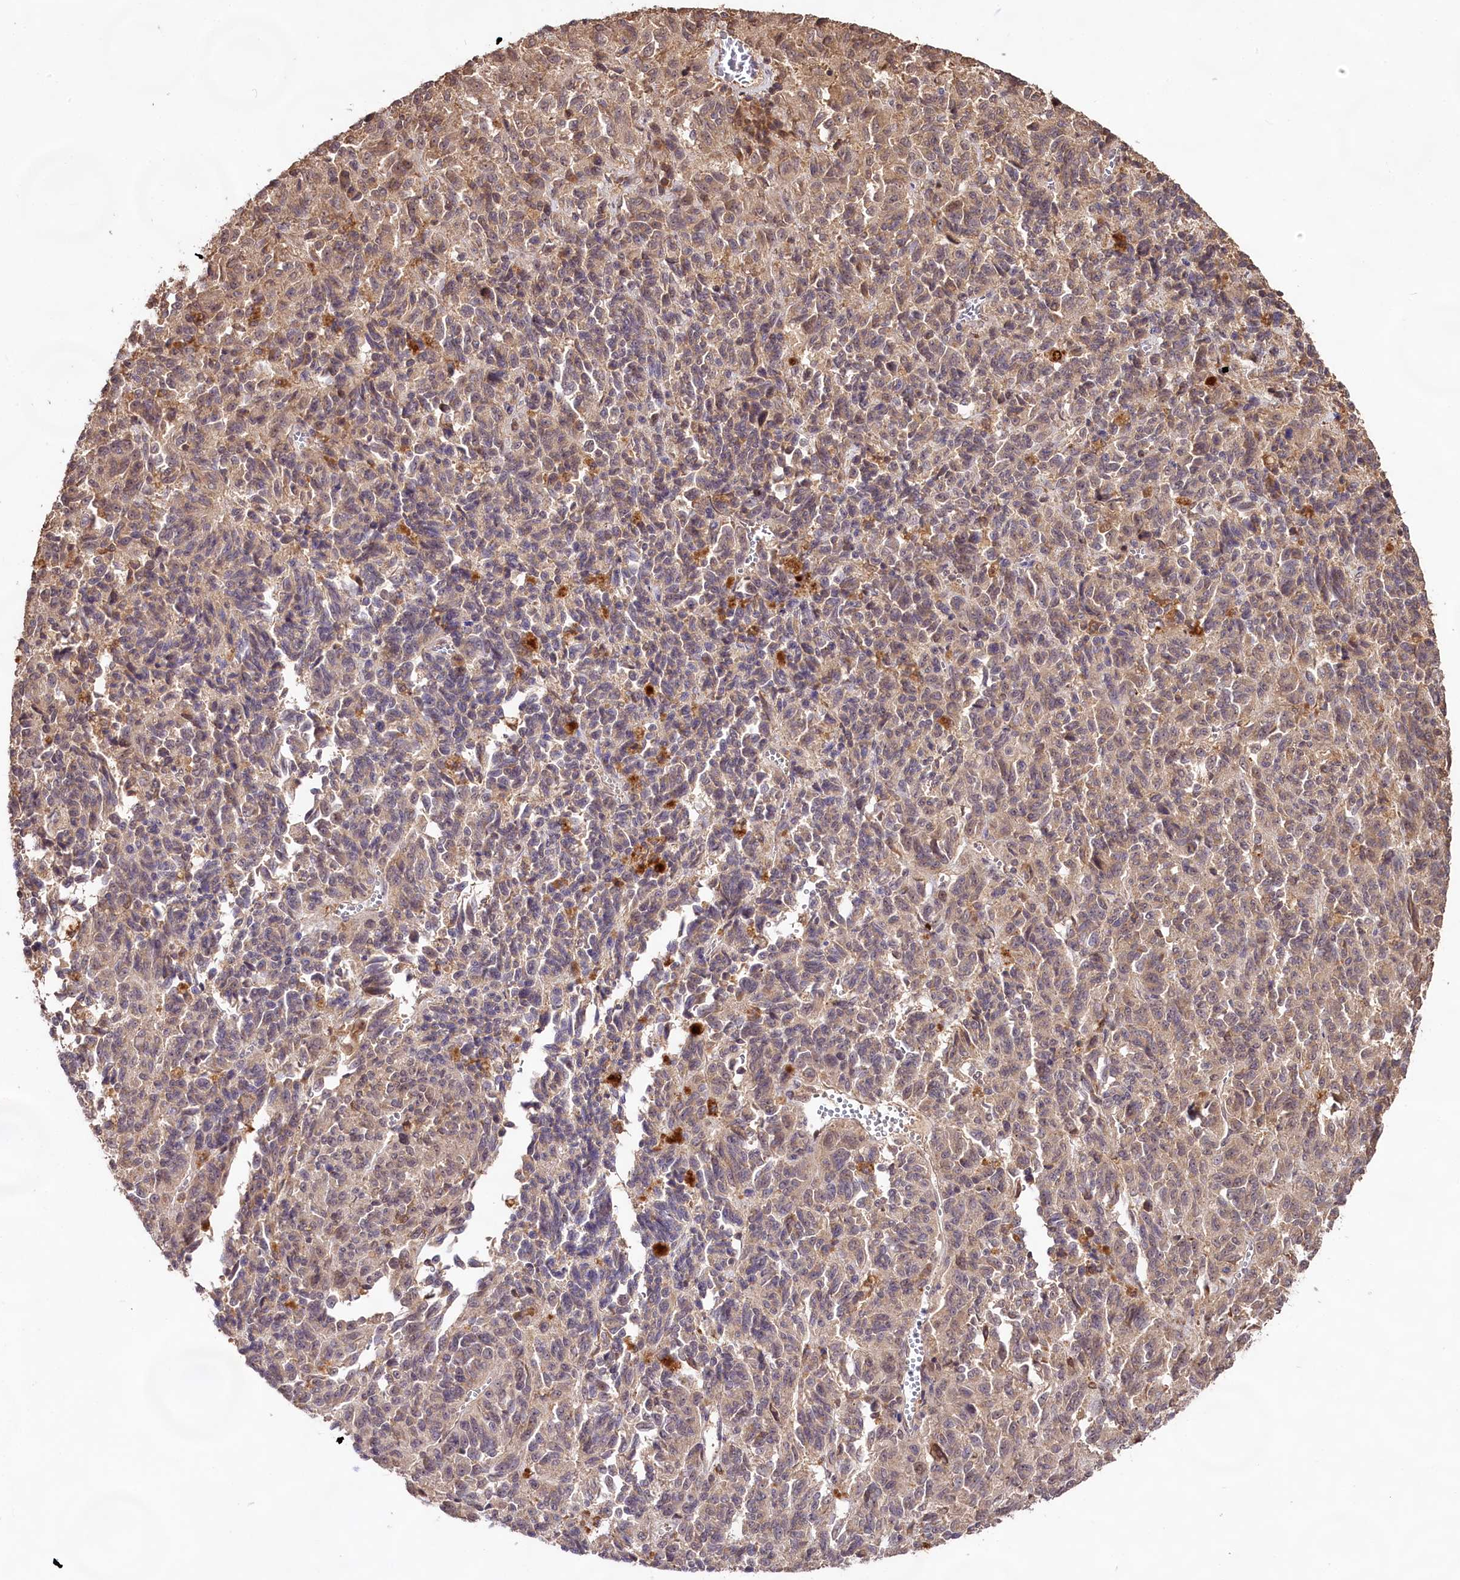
{"staining": {"intensity": "weak", "quantity": "25%-75%", "location": "nuclear"}, "tissue": "melanoma", "cell_type": "Tumor cells", "image_type": "cancer", "snomed": [{"axis": "morphology", "description": "Malignant melanoma, Metastatic site"}, {"axis": "topography", "description": "Lung"}], "caption": "There is low levels of weak nuclear staining in tumor cells of malignant melanoma (metastatic site), as demonstrated by immunohistochemical staining (brown color).", "gene": "RRP8", "patient": {"sex": "male", "age": 64}}